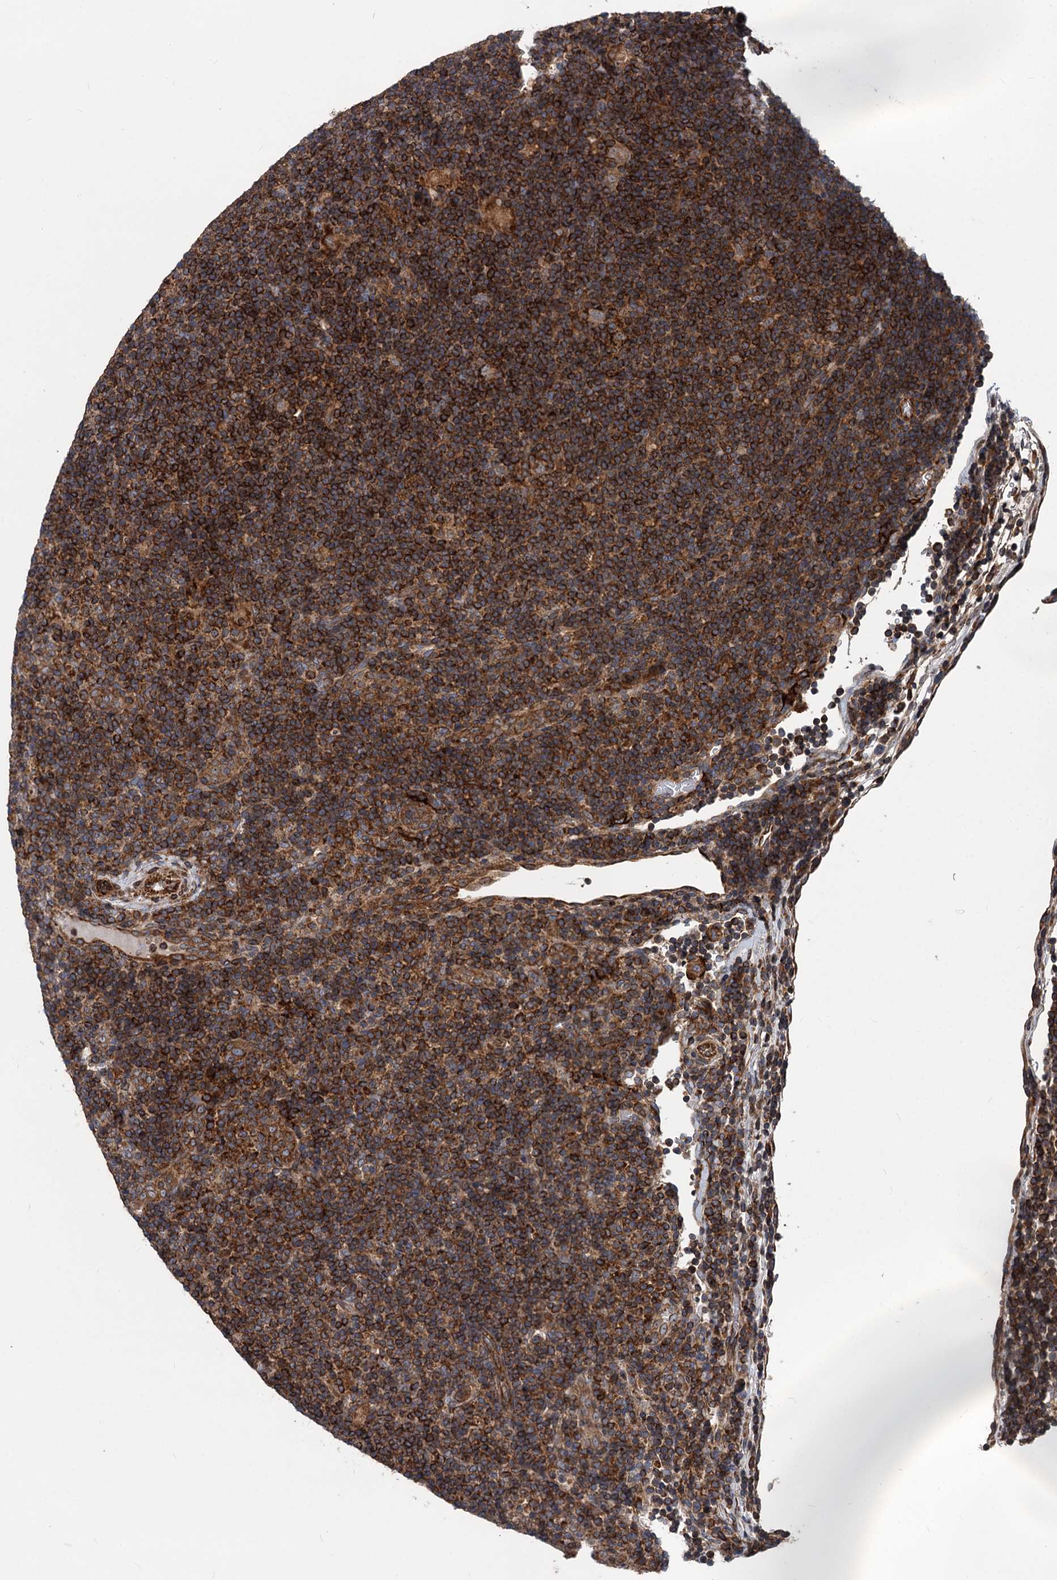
{"staining": {"intensity": "strong", "quantity": ">75%", "location": "cytoplasmic/membranous"}, "tissue": "lymphoma", "cell_type": "Tumor cells", "image_type": "cancer", "snomed": [{"axis": "morphology", "description": "Hodgkin's disease, NOS"}, {"axis": "topography", "description": "Lymph node"}], "caption": "A histopathology image of Hodgkin's disease stained for a protein reveals strong cytoplasmic/membranous brown staining in tumor cells. (brown staining indicates protein expression, while blue staining denotes nuclei).", "gene": "STIM1", "patient": {"sex": "female", "age": 57}}